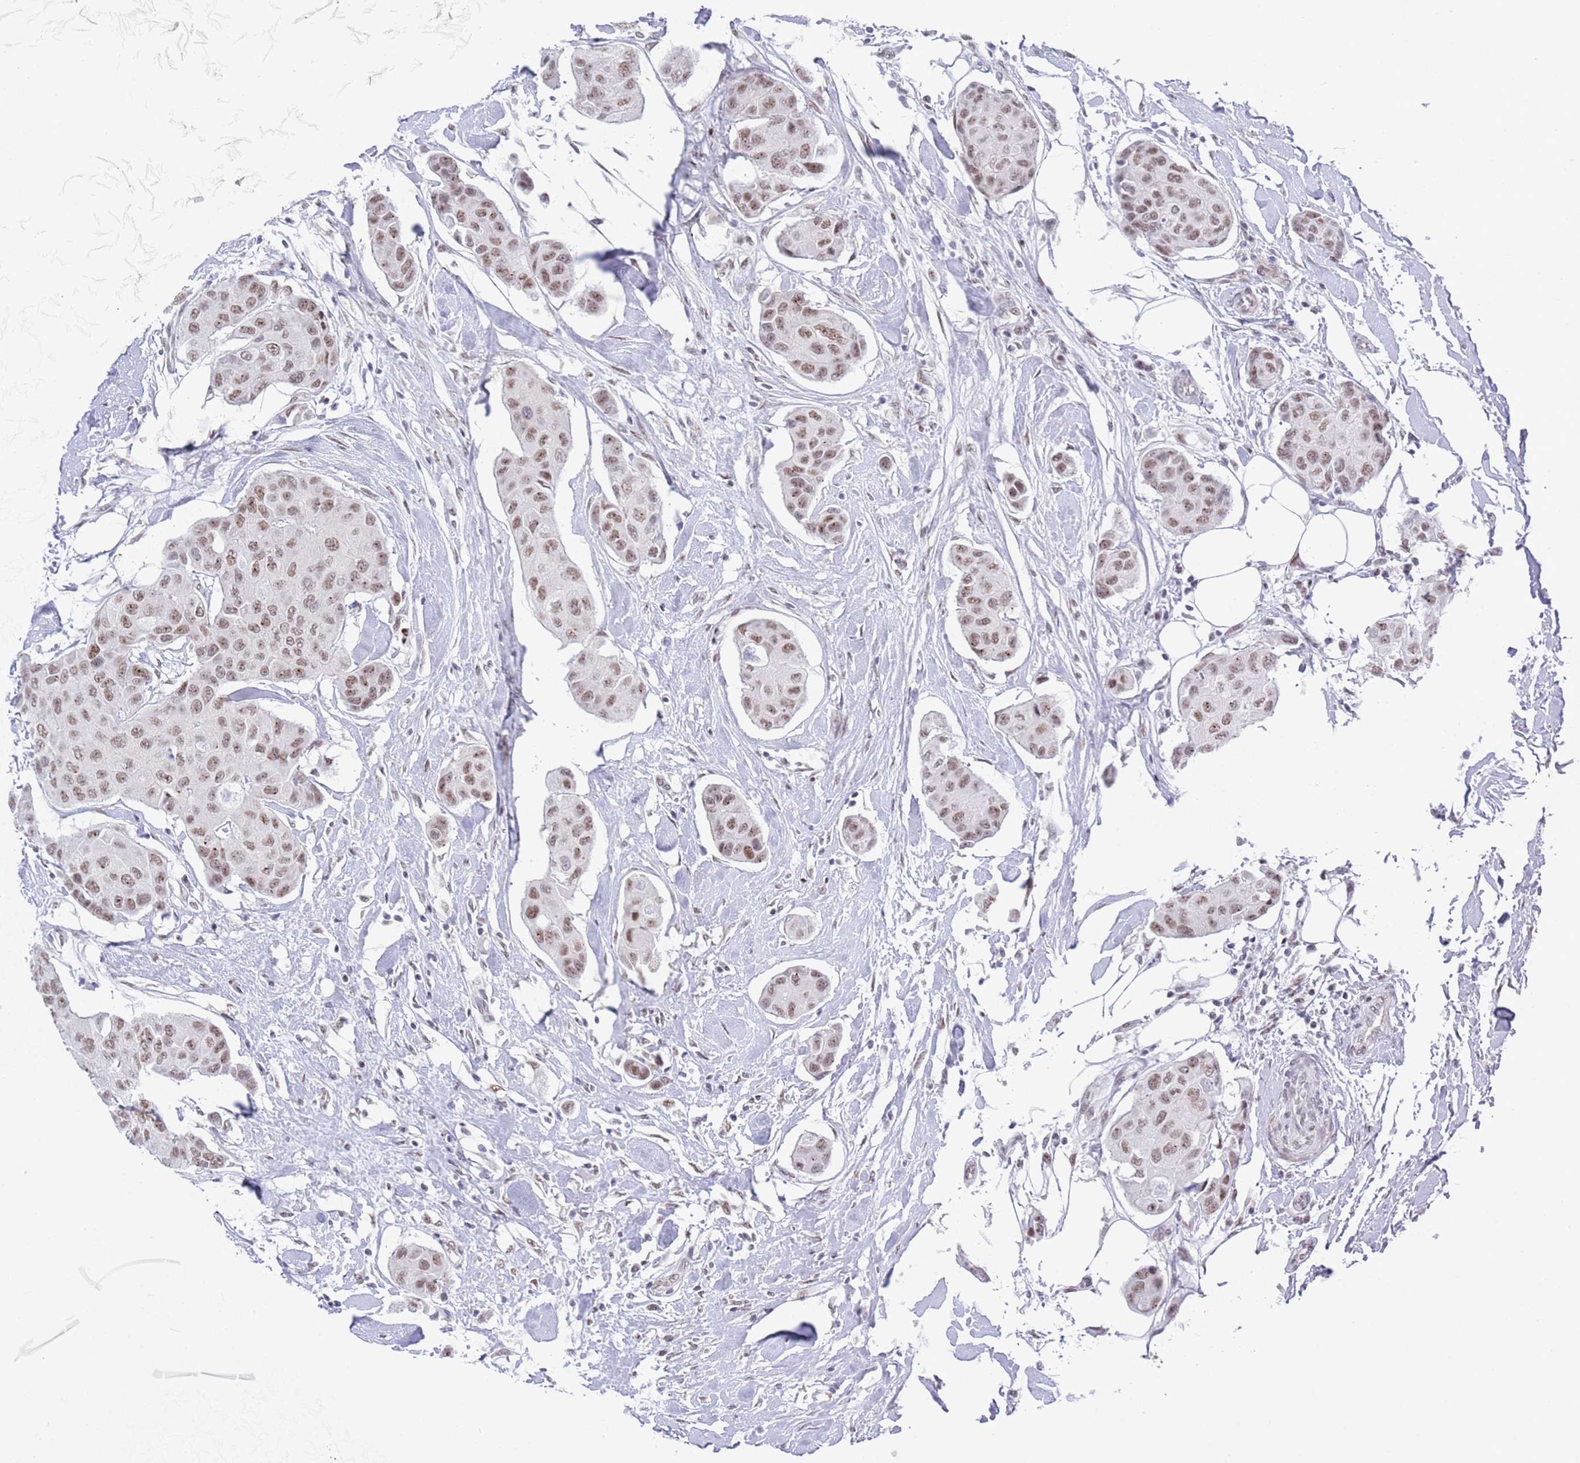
{"staining": {"intensity": "moderate", "quantity": ">75%", "location": "nuclear"}, "tissue": "breast cancer", "cell_type": "Tumor cells", "image_type": "cancer", "snomed": [{"axis": "morphology", "description": "Duct carcinoma"}, {"axis": "topography", "description": "Breast"}, {"axis": "topography", "description": "Lymph node"}], "caption": "Immunohistochemistry photomicrograph of human breast invasive ductal carcinoma stained for a protein (brown), which exhibits medium levels of moderate nuclear expression in about >75% of tumor cells.", "gene": "ZNF382", "patient": {"sex": "female", "age": 80}}